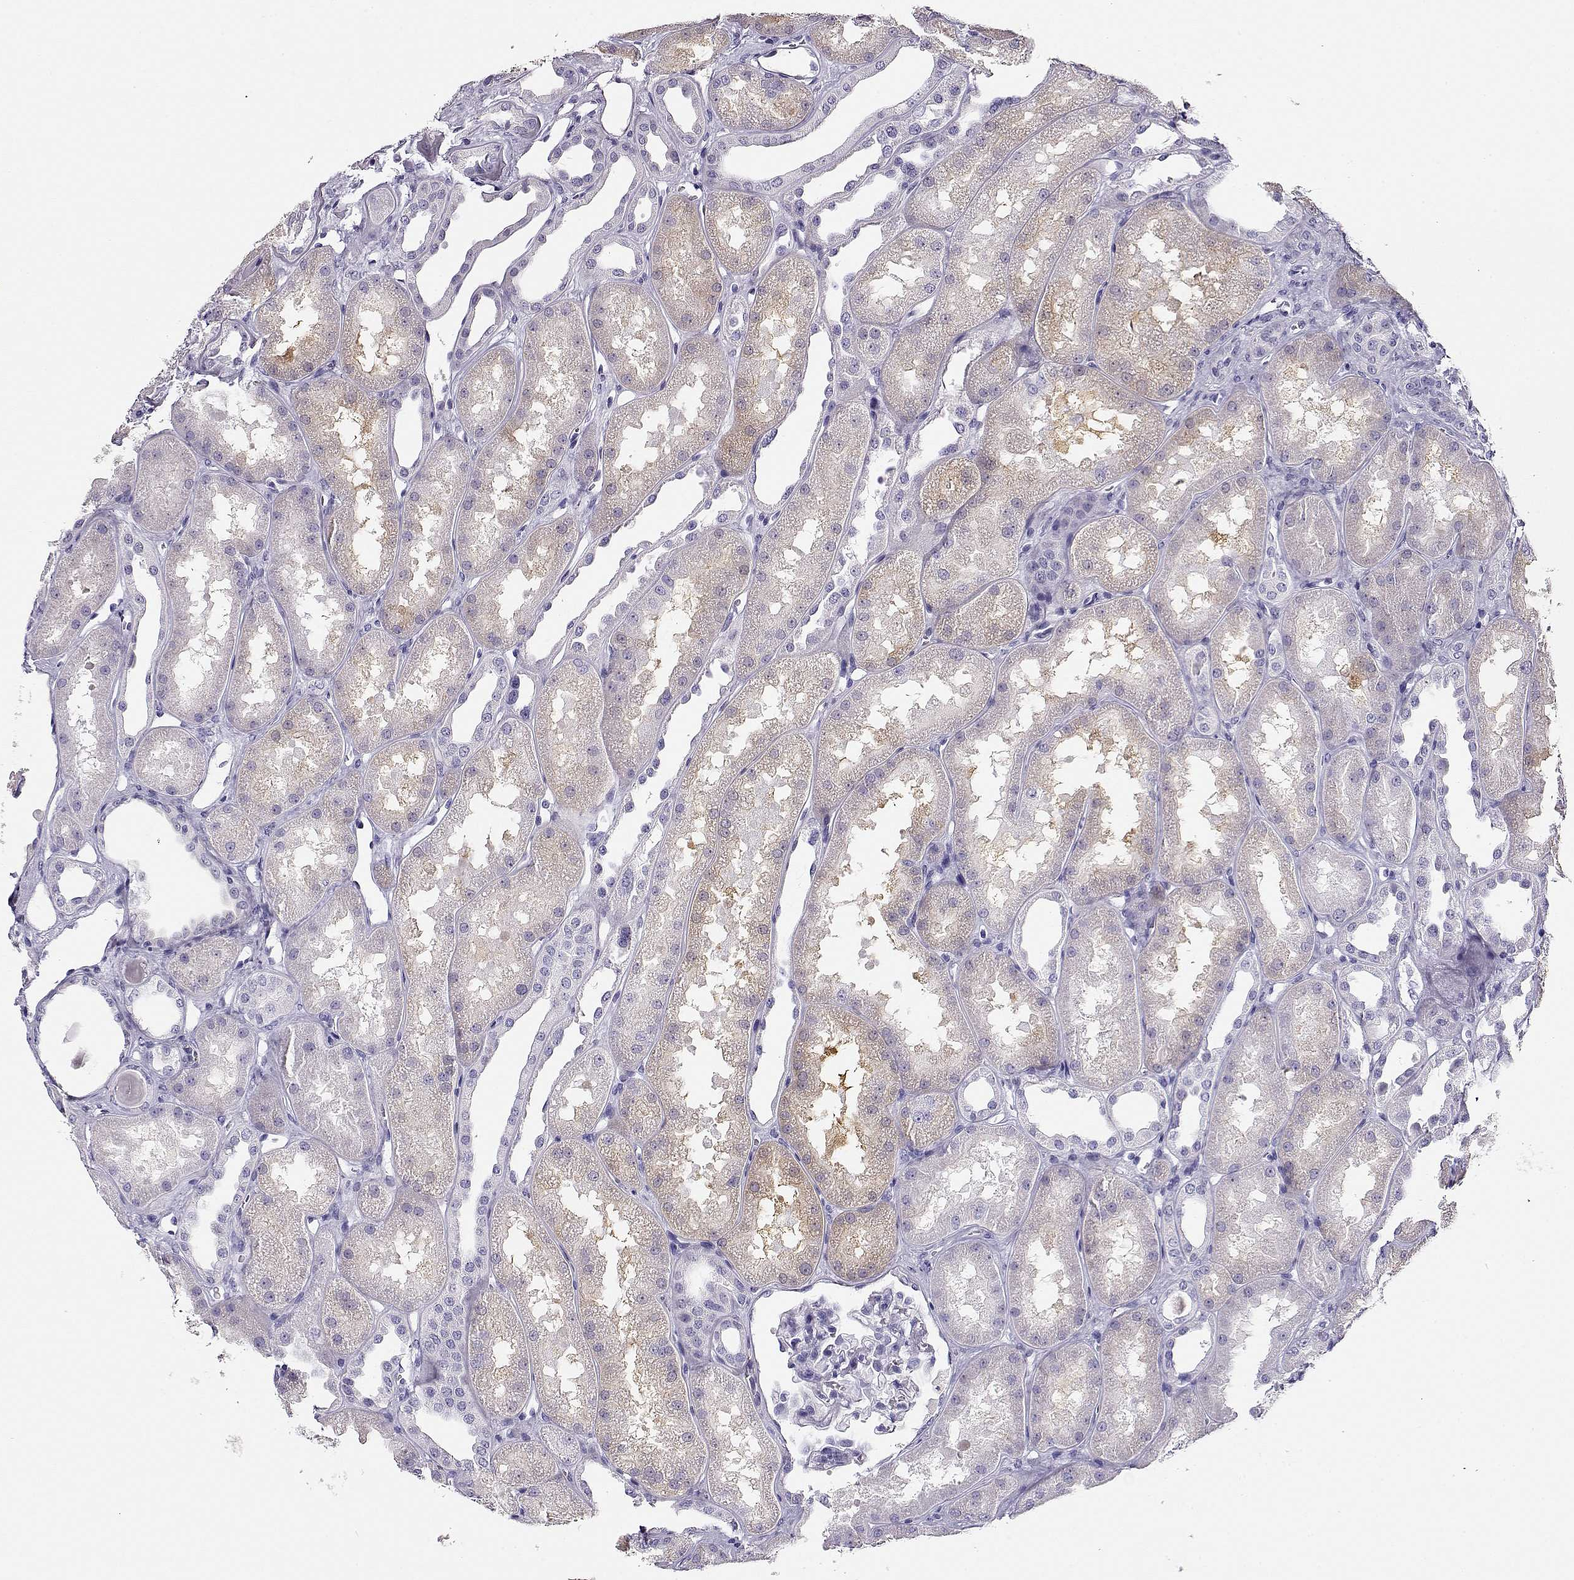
{"staining": {"intensity": "negative", "quantity": "none", "location": "none"}, "tissue": "kidney", "cell_type": "Cells in glomeruli", "image_type": "normal", "snomed": [{"axis": "morphology", "description": "Normal tissue, NOS"}, {"axis": "topography", "description": "Kidney"}], "caption": "Human kidney stained for a protein using immunohistochemistry shows no positivity in cells in glomeruli.", "gene": "CRX", "patient": {"sex": "male", "age": 61}}